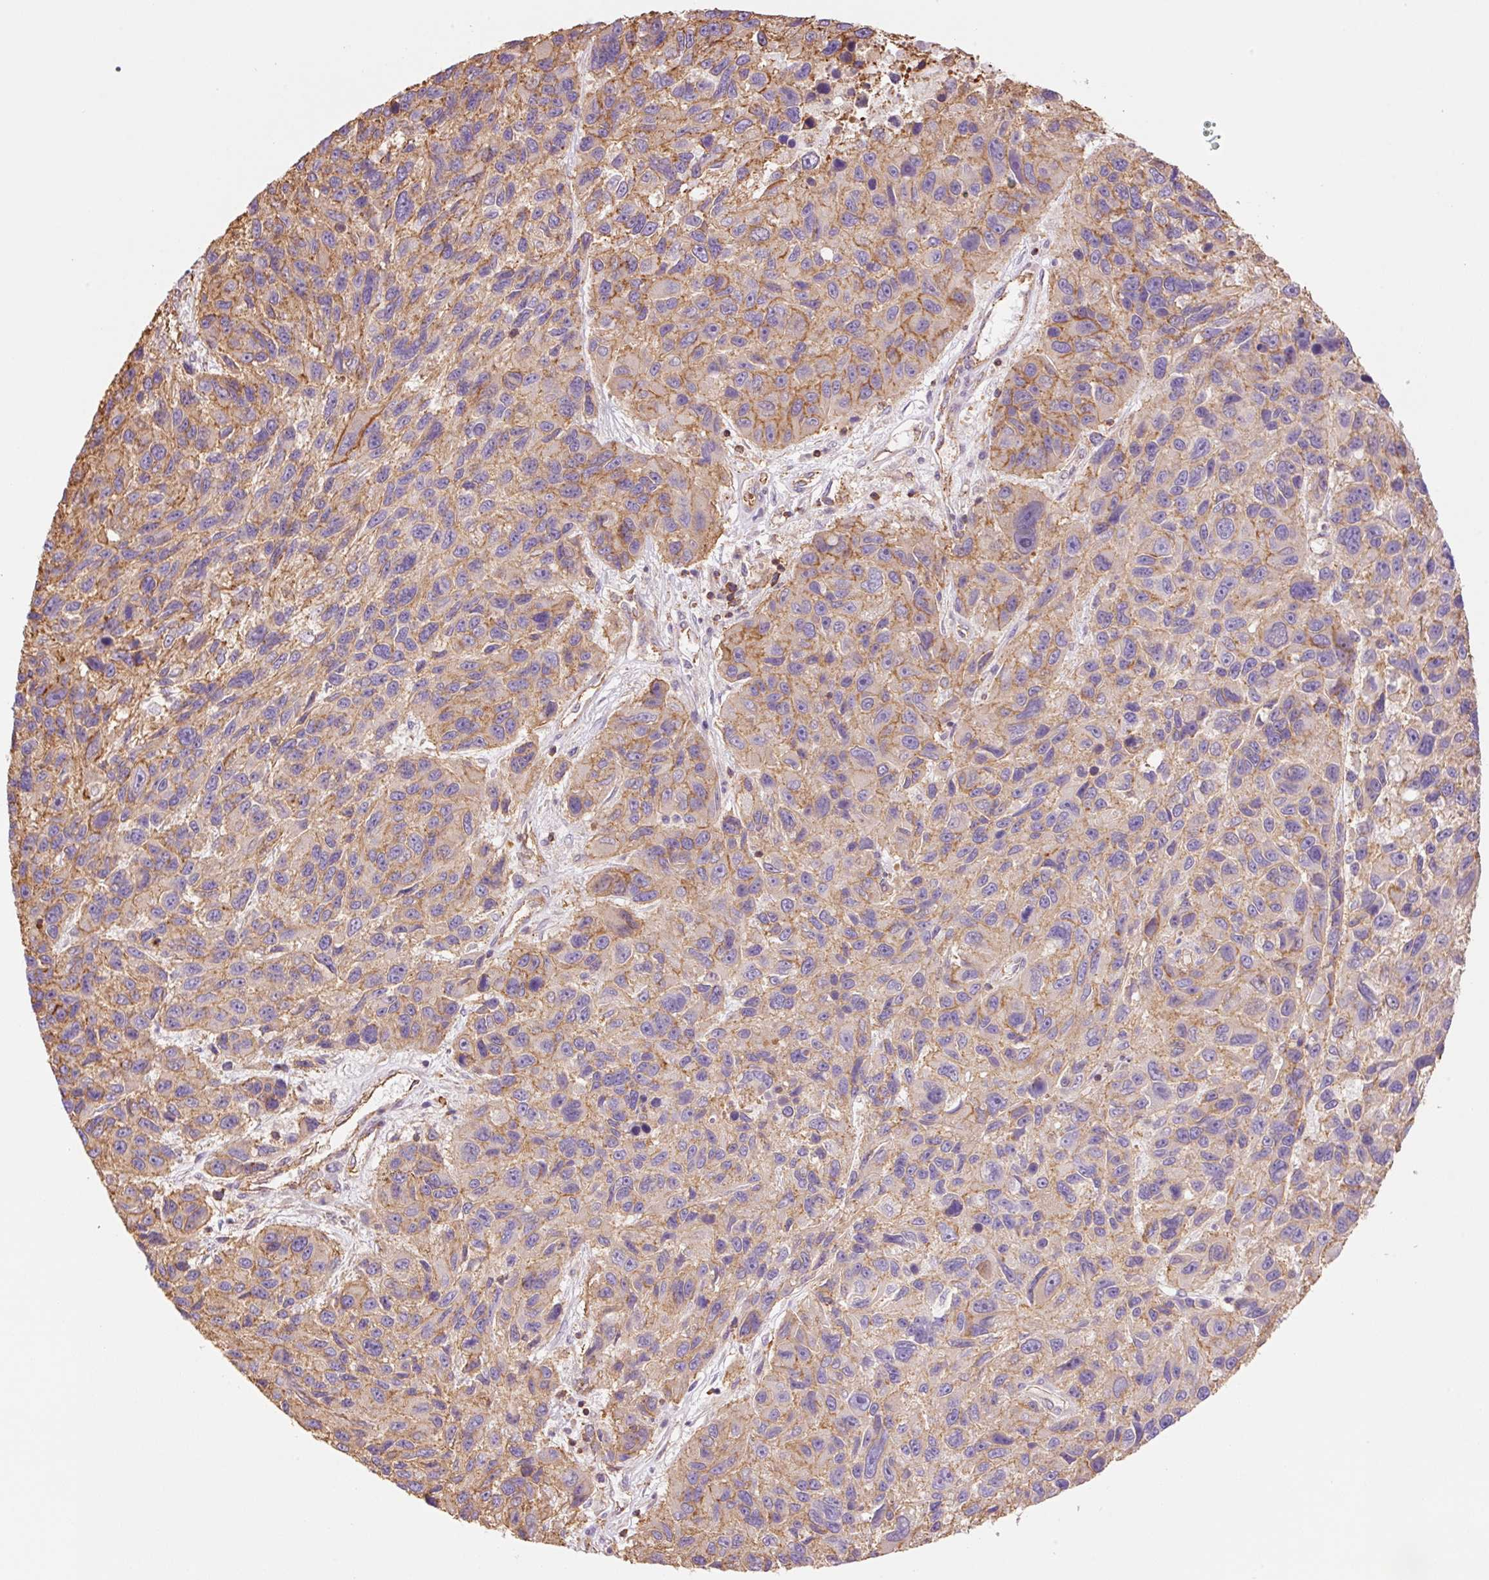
{"staining": {"intensity": "moderate", "quantity": "25%-75%", "location": "cytoplasmic/membranous"}, "tissue": "melanoma", "cell_type": "Tumor cells", "image_type": "cancer", "snomed": [{"axis": "morphology", "description": "Malignant melanoma, NOS"}, {"axis": "topography", "description": "Skin"}], "caption": "Moderate cytoplasmic/membranous staining for a protein is appreciated in approximately 25%-75% of tumor cells of malignant melanoma using immunohistochemistry (IHC).", "gene": "PPP1R1B", "patient": {"sex": "male", "age": 53}}